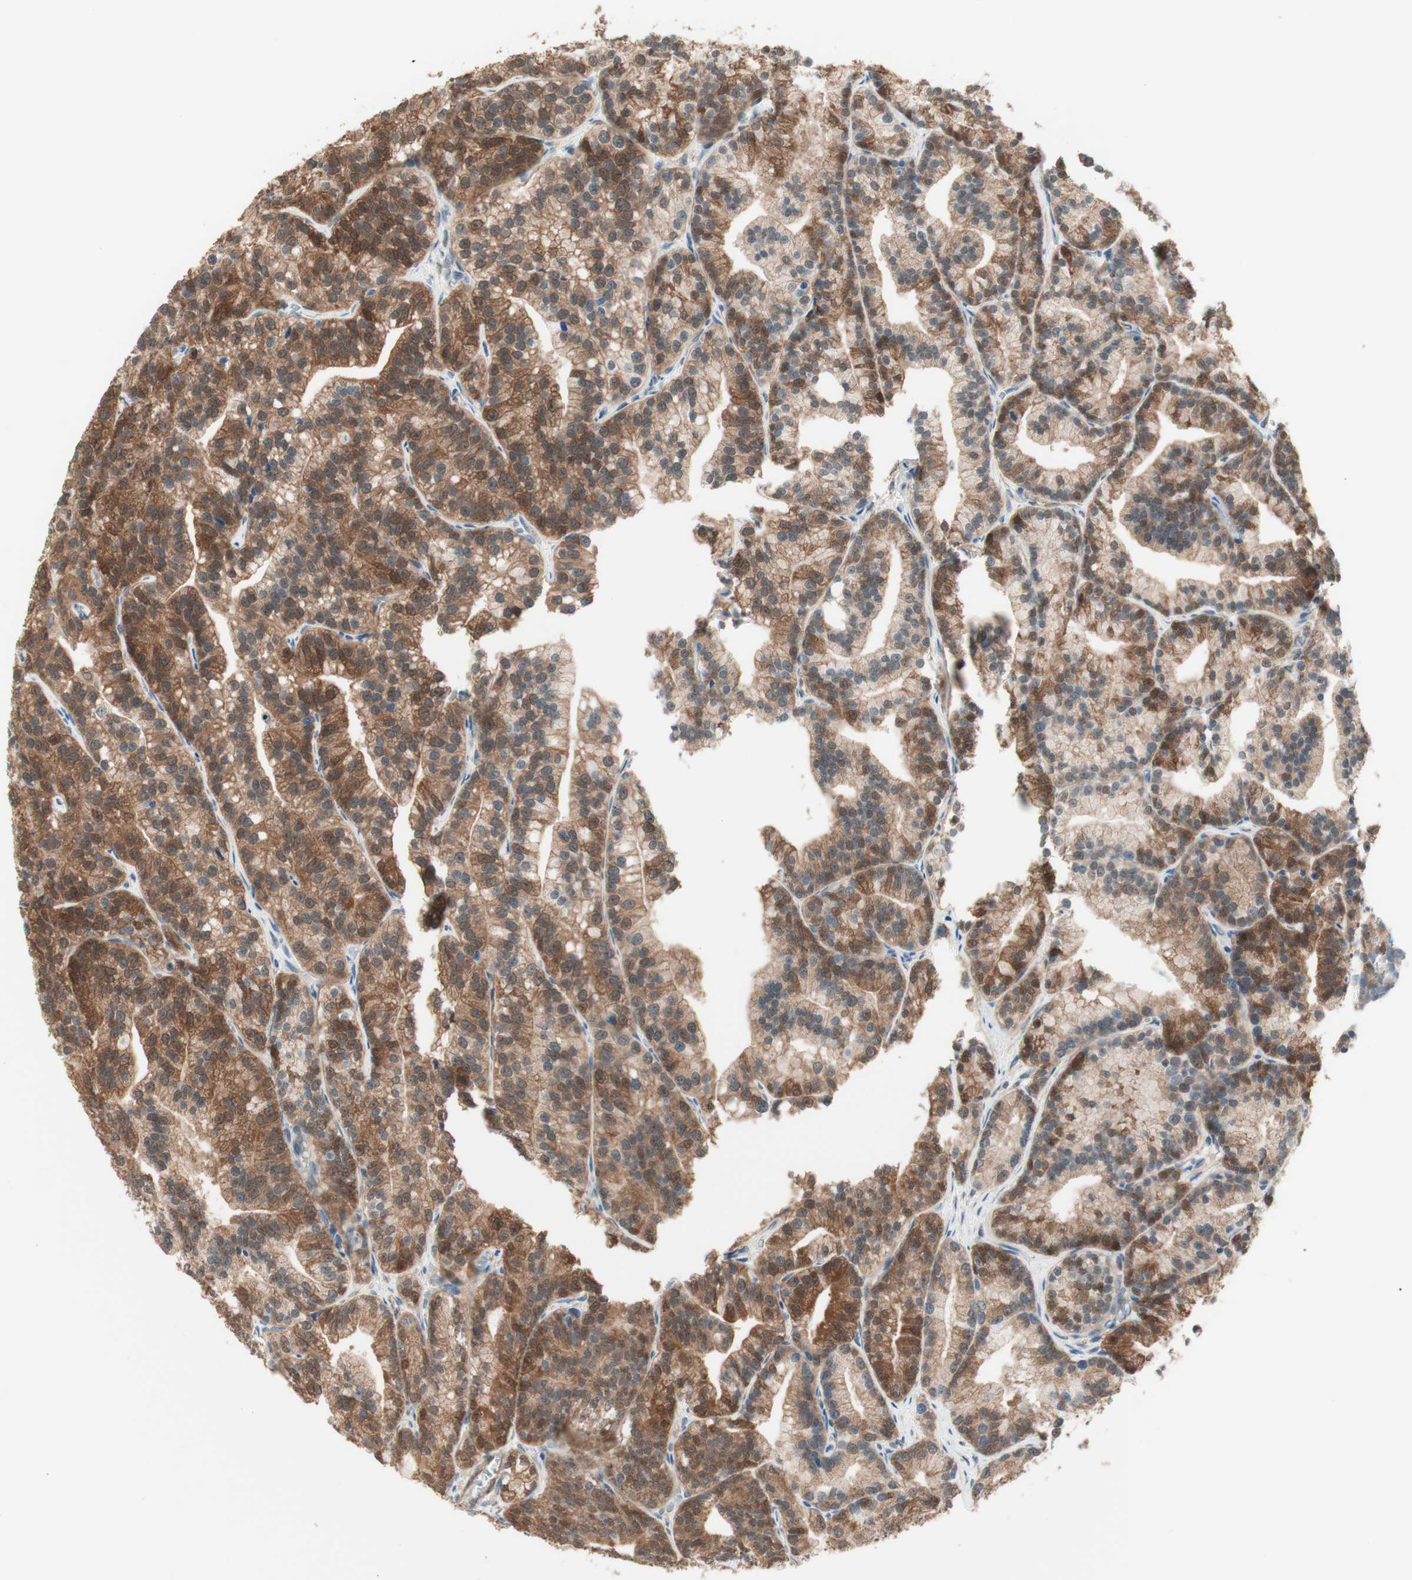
{"staining": {"intensity": "moderate", "quantity": ">75%", "location": "cytoplasmic/membranous,nuclear"}, "tissue": "prostate cancer", "cell_type": "Tumor cells", "image_type": "cancer", "snomed": [{"axis": "morphology", "description": "Adenocarcinoma, Low grade"}, {"axis": "topography", "description": "Prostate"}], "caption": "Approximately >75% of tumor cells in human low-grade adenocarcinoma (prostate) demonstrate moderate cytoplasmic/membranous and nuclear protein positivity as visualized by brown immunohistochemical staining.", "gene": "COMT", "patient": {"sex": "male", "age": 89}}